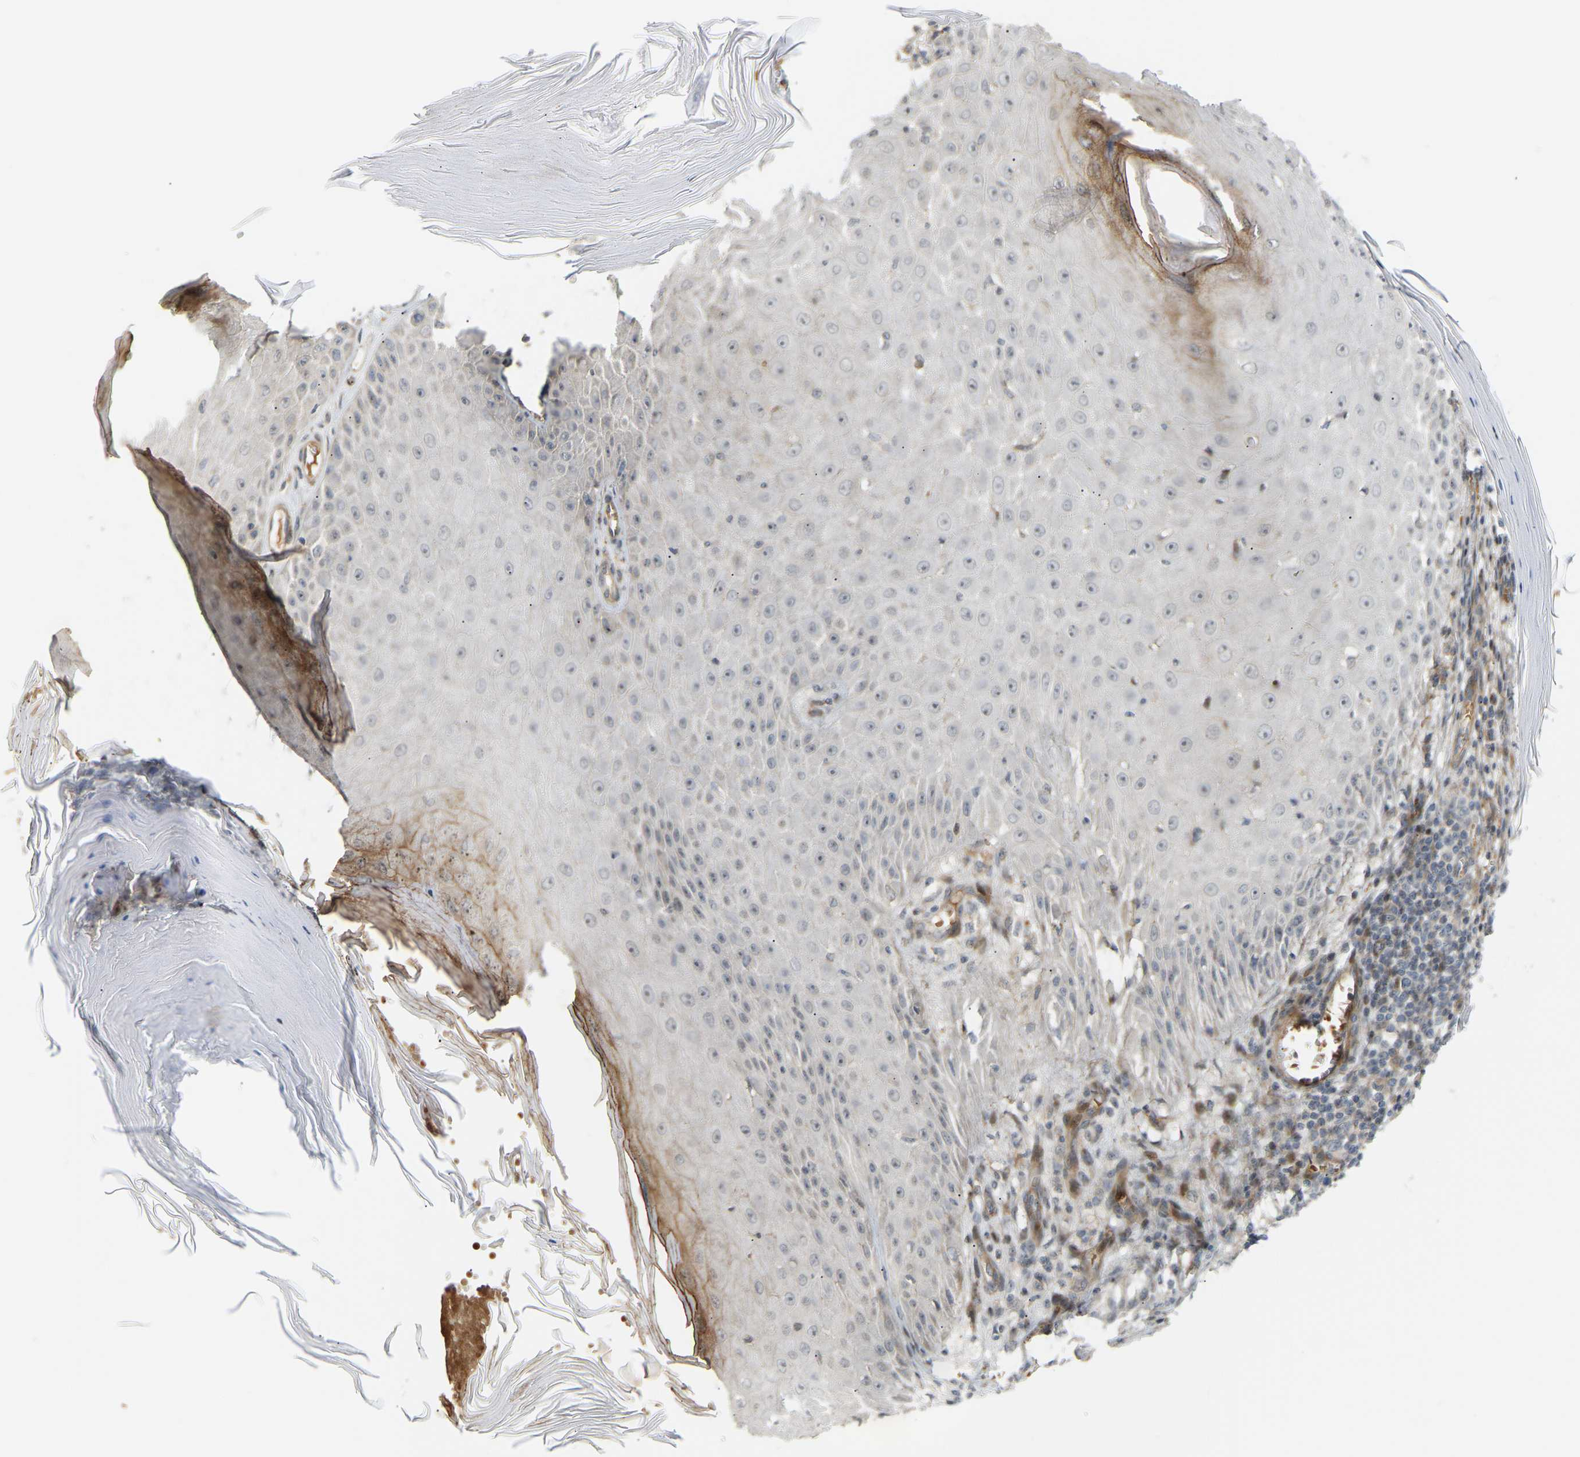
{"staining": {"intensity": "negative", "quantity": "none", "location": "none"}, "tissue": "skin cancer", "cell_type": "Tumor cells", "image_type": "cancer", "snomed": [{"axis": "morphology", "description": "Squamous cell carcinoma, NOS"}, {"axis": "topography", "description": "Skin"}], "caption": "Image shows no significant protein expression in tumor cells of skin squamous cell carcinoma.", "gene": "POGLUT2", "patient": {"sex": "female", "age": 73}}